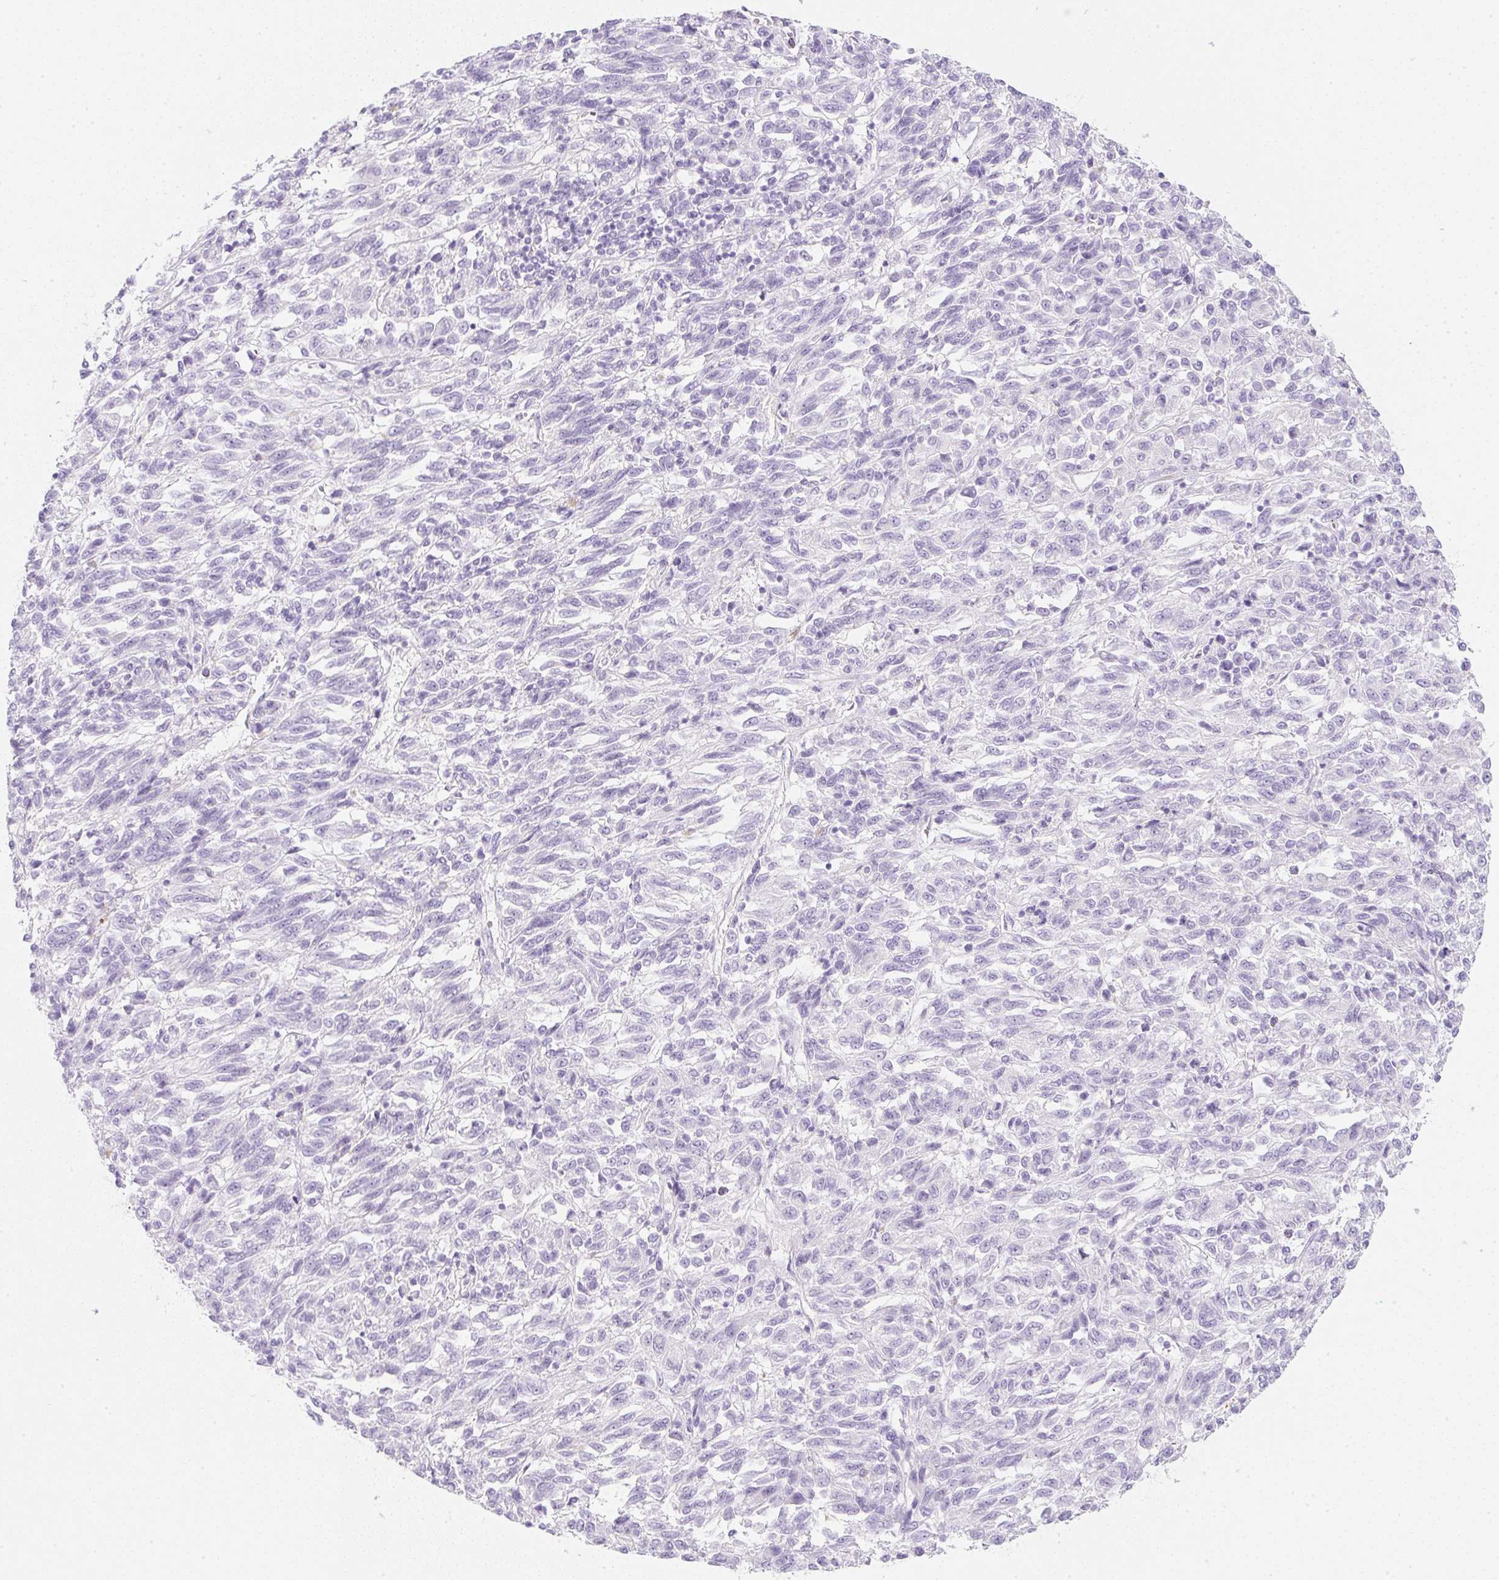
{"staining": {"intensity": "negative", "quantity": "none", "location": "none"}, "tissue": "melanoma", "cell_type": "Tumor cells", "image_type": "cancer", "snomed": [{"axis": "morphology", "description": "Malignant melanoma, Metastatic site"}, {"axis": "topography", "description": "Lung"}], "caption": "The photomicrograph shows no significant expression in tumor cells of malignant melanoma (metastatic site). (Brightfield microscopy of DAB immunohistochemistry (IHC) at high magnification).", "gene": "ZNF689", "patient": {"sex": "male", "age": 64}}